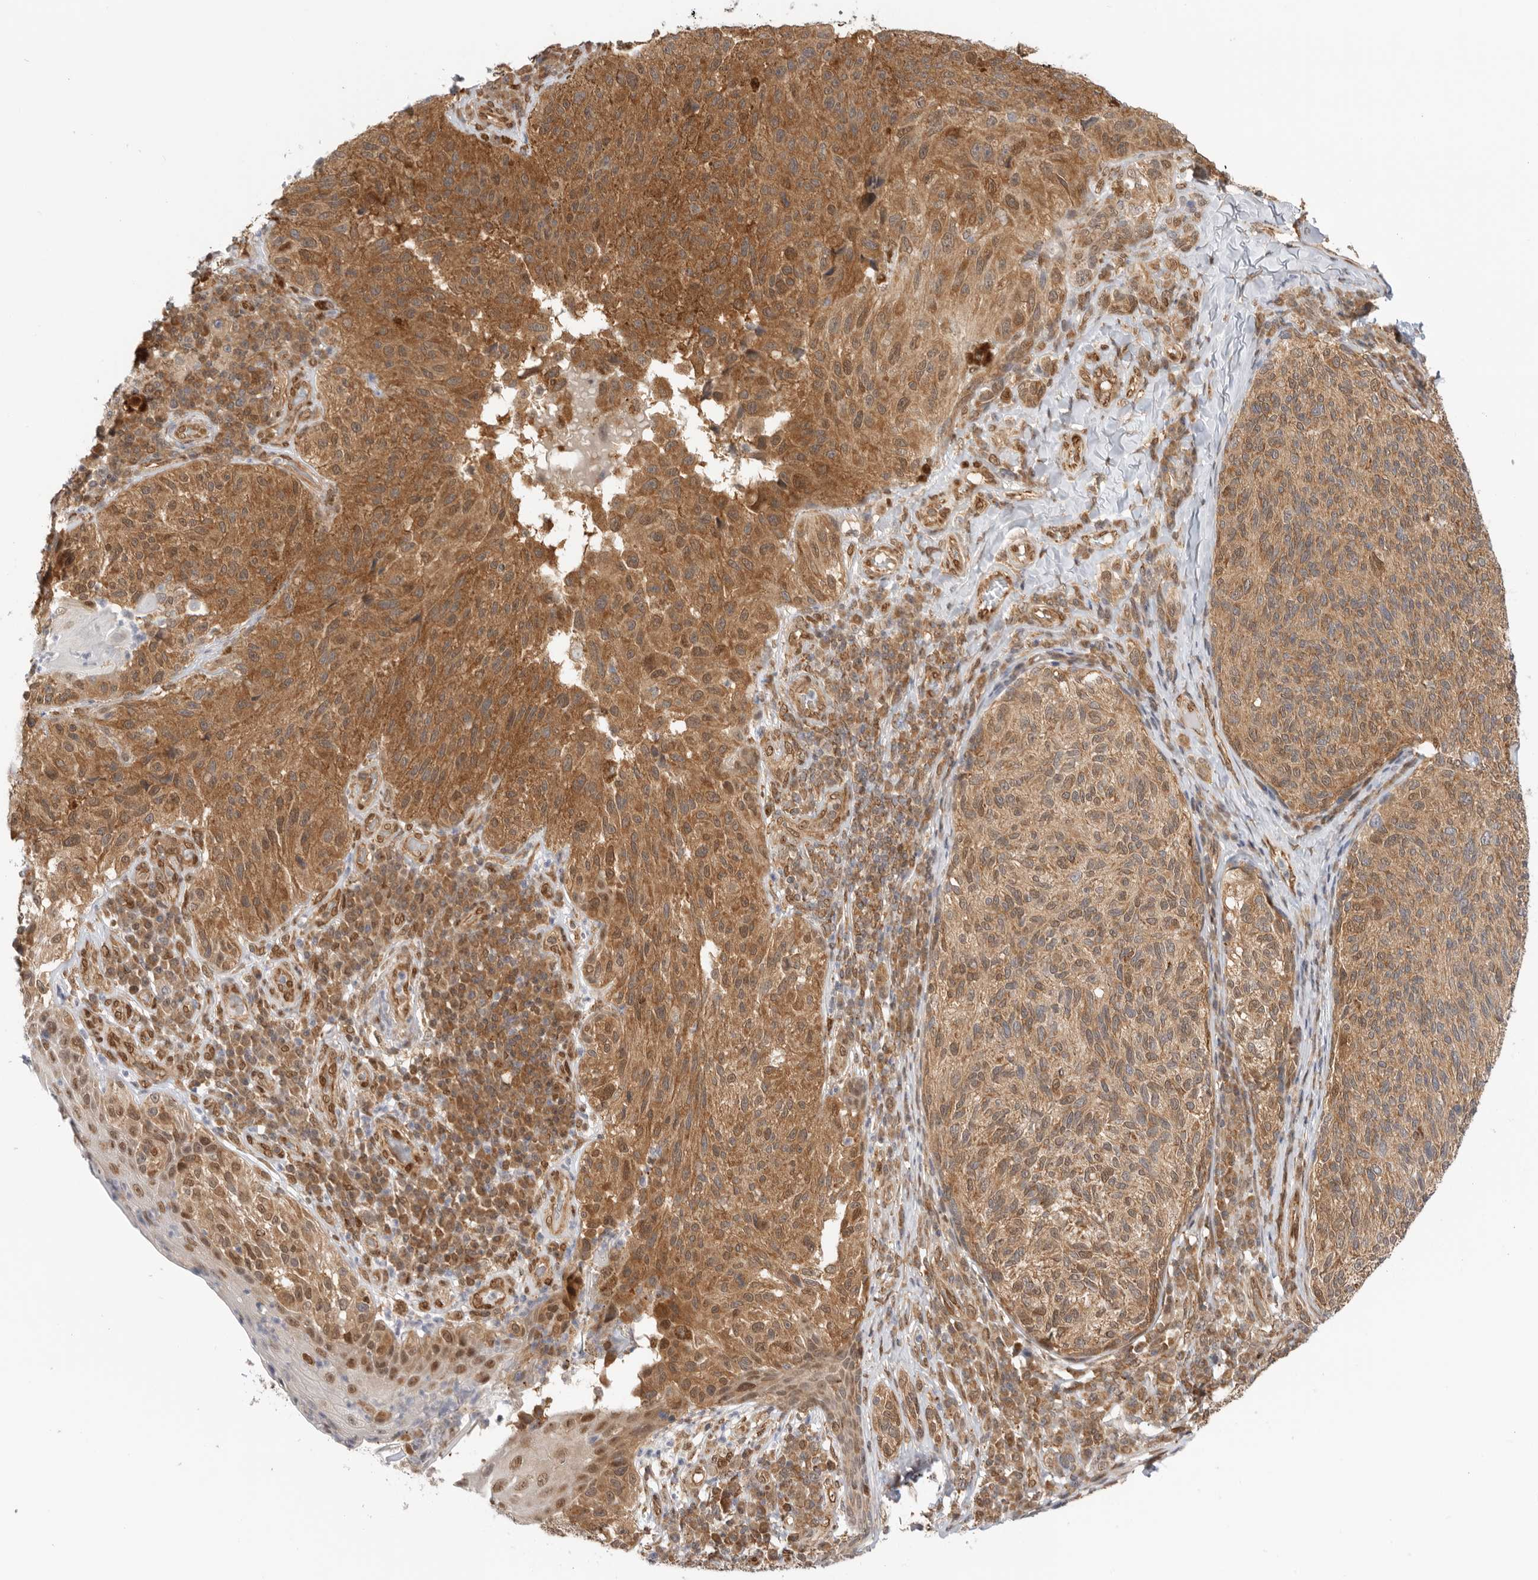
{"staining": {"intensity": "moderate", "quantity": ">75%", "location": "cytoplasmic/membranous"}, "tissue": "melanoma", "cell_type": "Tumor cells", "image_type": "cancer", "snomed": [{"axis": "morphology", "description": "Malignant melanoma, NOS"}, {"axis": "topography", "description": "Skin"}], "caption": "IHC histopathology image of neoplastic tissue: melanoma stained using IHC exhibits medium levels of moderate protein expression localized specifically in the cytoplasmic/membranous of tumor cells, appearing as a cytoplasmic/membranous brown color.", "gene": "DCAF8", "patient": {"sex": "female", "age": 73}}